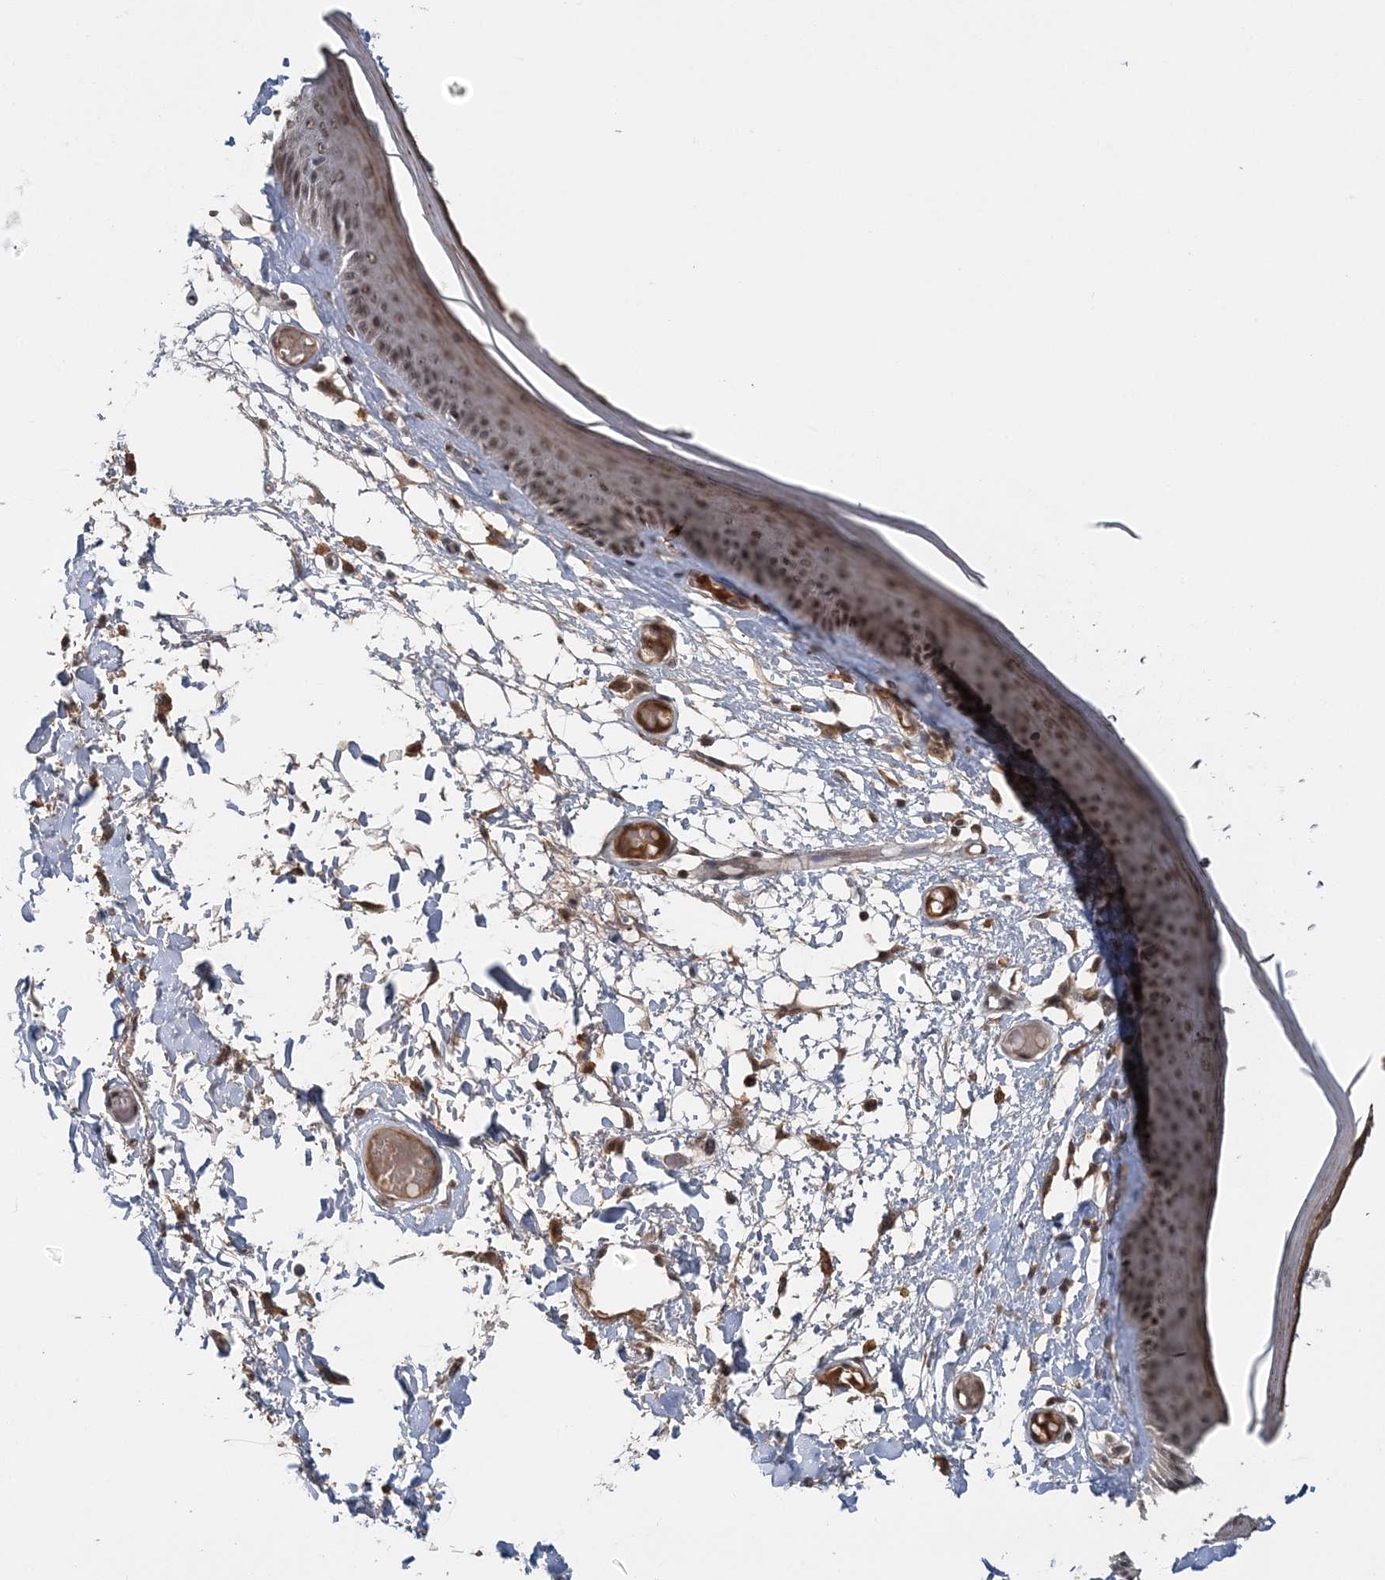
{"staining": {"intensity": "moderate", "quantity": ">75%", "location": "nuclear"}, "tissue": "skin", "cell_type": "Epidermal cells", "image_type": "normal", "snomed": [{"axis": "morphology", "description": "Normal tissue, NOS"}, {"axis": "topography", "description": "Vulva"}], "caption": "IHC of normal skin reveals medium levels of moderate nuclear expression in about >75% of epidermal cells. (Brightfield microscopy of DAB IHC at high magnification).", "gene": "TSHZ2", "patient": {"sex": "female", "age": 73}}